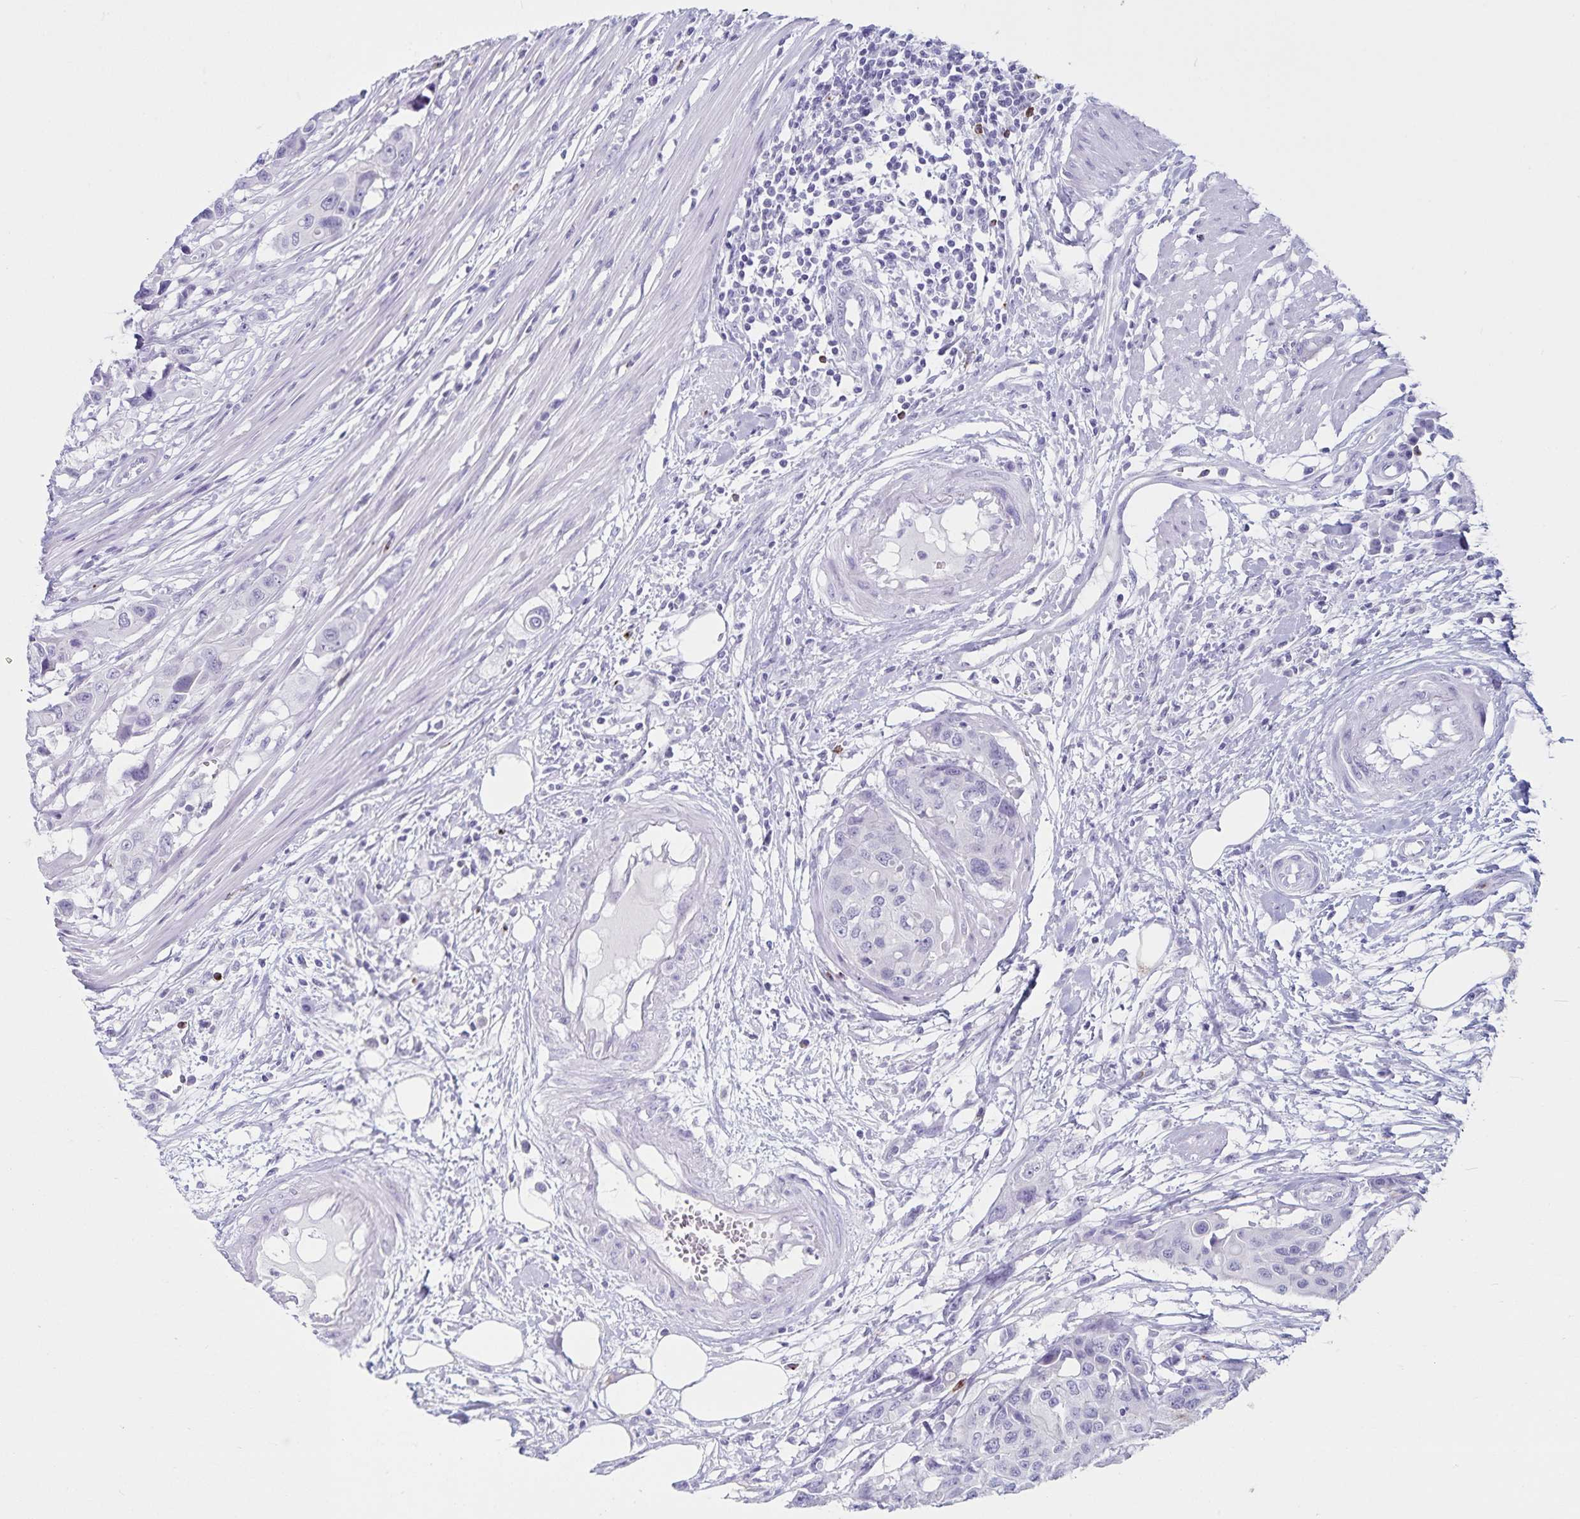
{"staining": {"intensity": "negative", "quantity": "none", "location": "none"}, "tissue": "colorectal cancer", "cell_type": "Tumor cells", "image_type": "cancer", "snomed": [{"axis": "morphology", "description": "Adenocarcinoma, NOS"}, {"axis": "topography", "description": "Colon"}], "caption": "Immunohistochemistry photomicrograph of human colorectal adenocarcinoma stained for a protein (brown), which shows no expression in tumor cells.", "gene": "GNLY", "patient": {"sex": "male", "age": 77}}